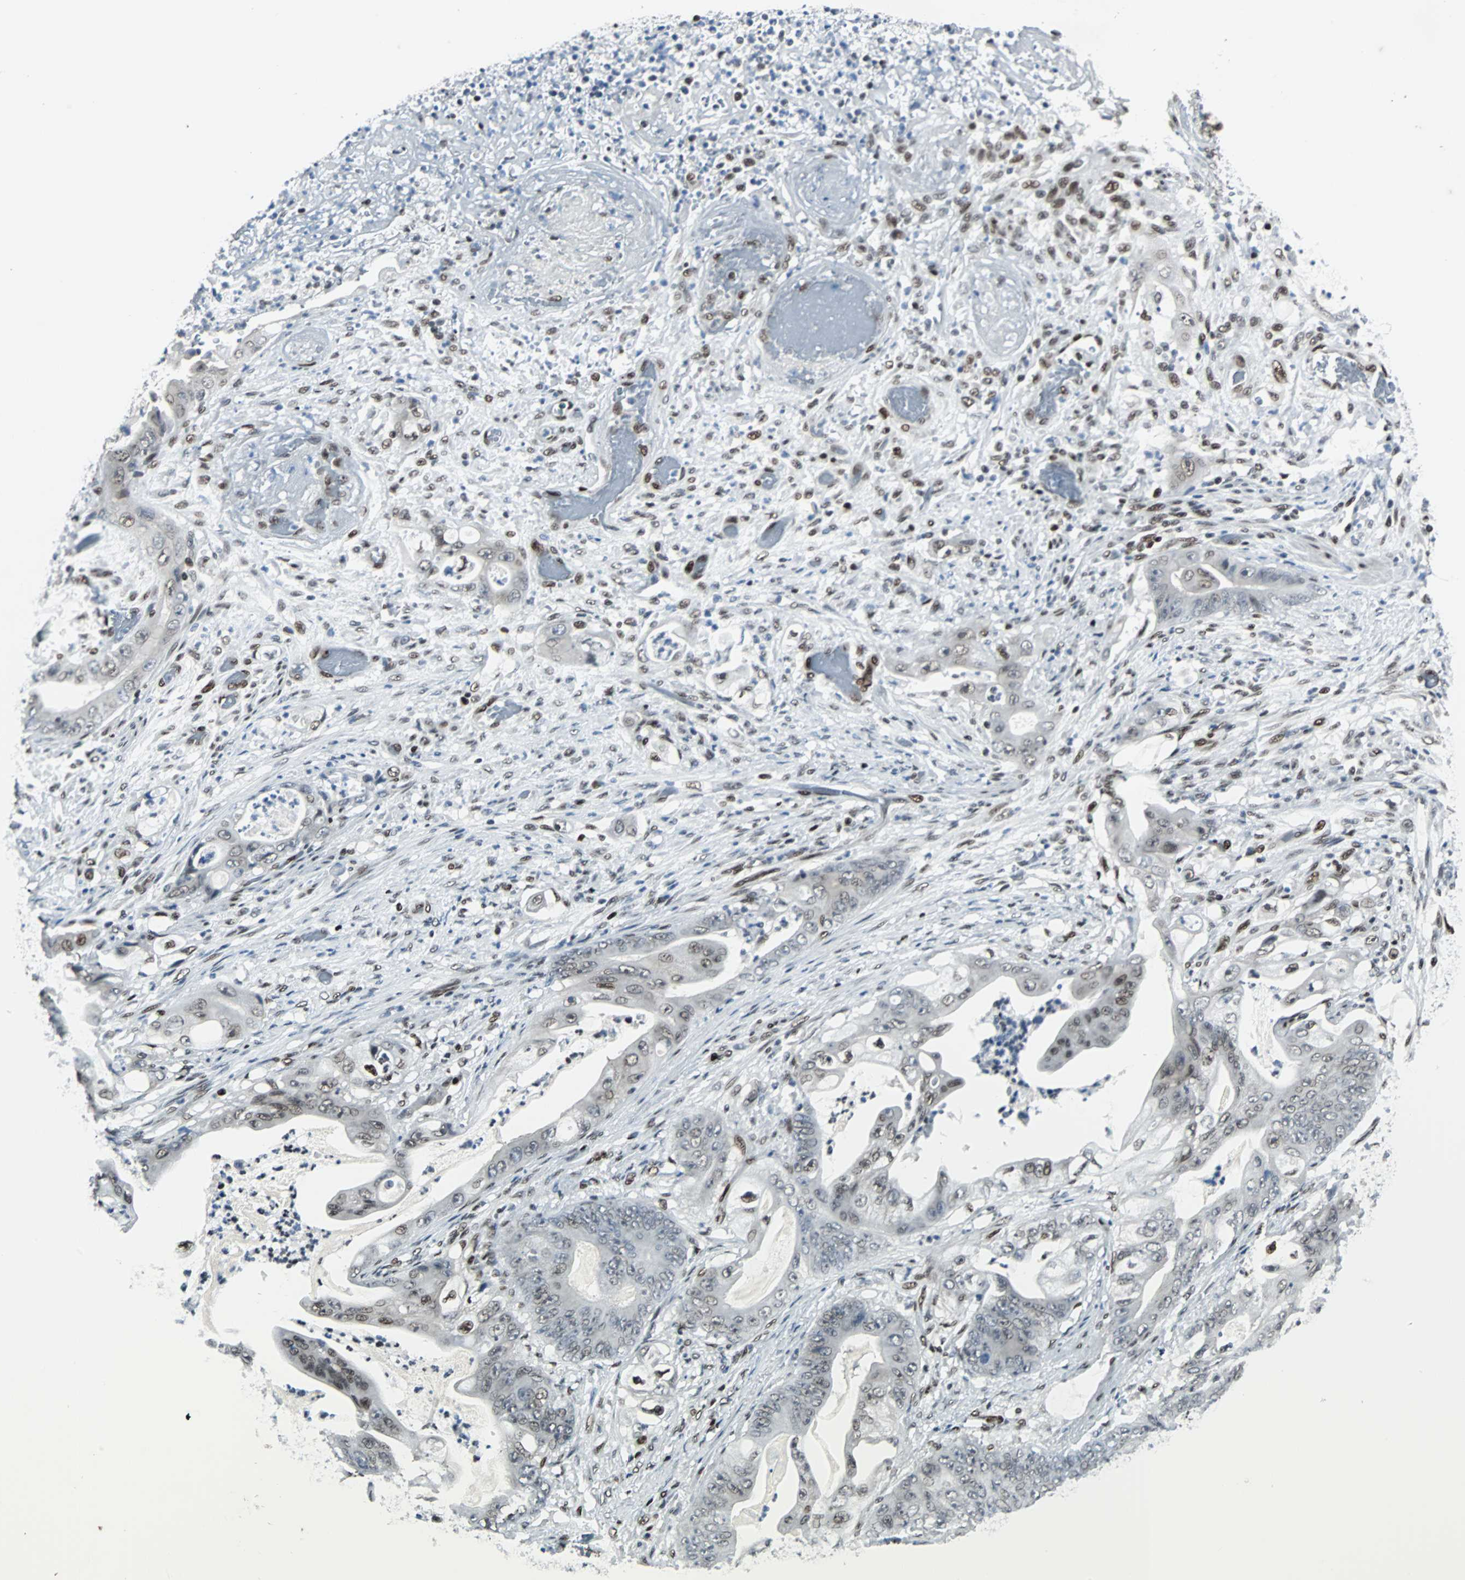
{"staining": {"intensity": "moderate", "quantity": "25%-75%", "location": "nuclear"}, "tissue": "stomach cancer", "cell_type": "Tumor cells", "image_type": "cancer", "snomed": [{"axis": "morphology", "description": "Adenocarcinoma, NOS"}, {"axis": "topography", "description": "Stomach"}], "caption": "IHC image of human stomach adenocarcinoma stained for a protein (brown), which shows medium levels of moderate nuclear expression in about 25%-75% of tumor cells.", "gene": "MEF2D", "patient": {"sex": "female", "age": 73}}